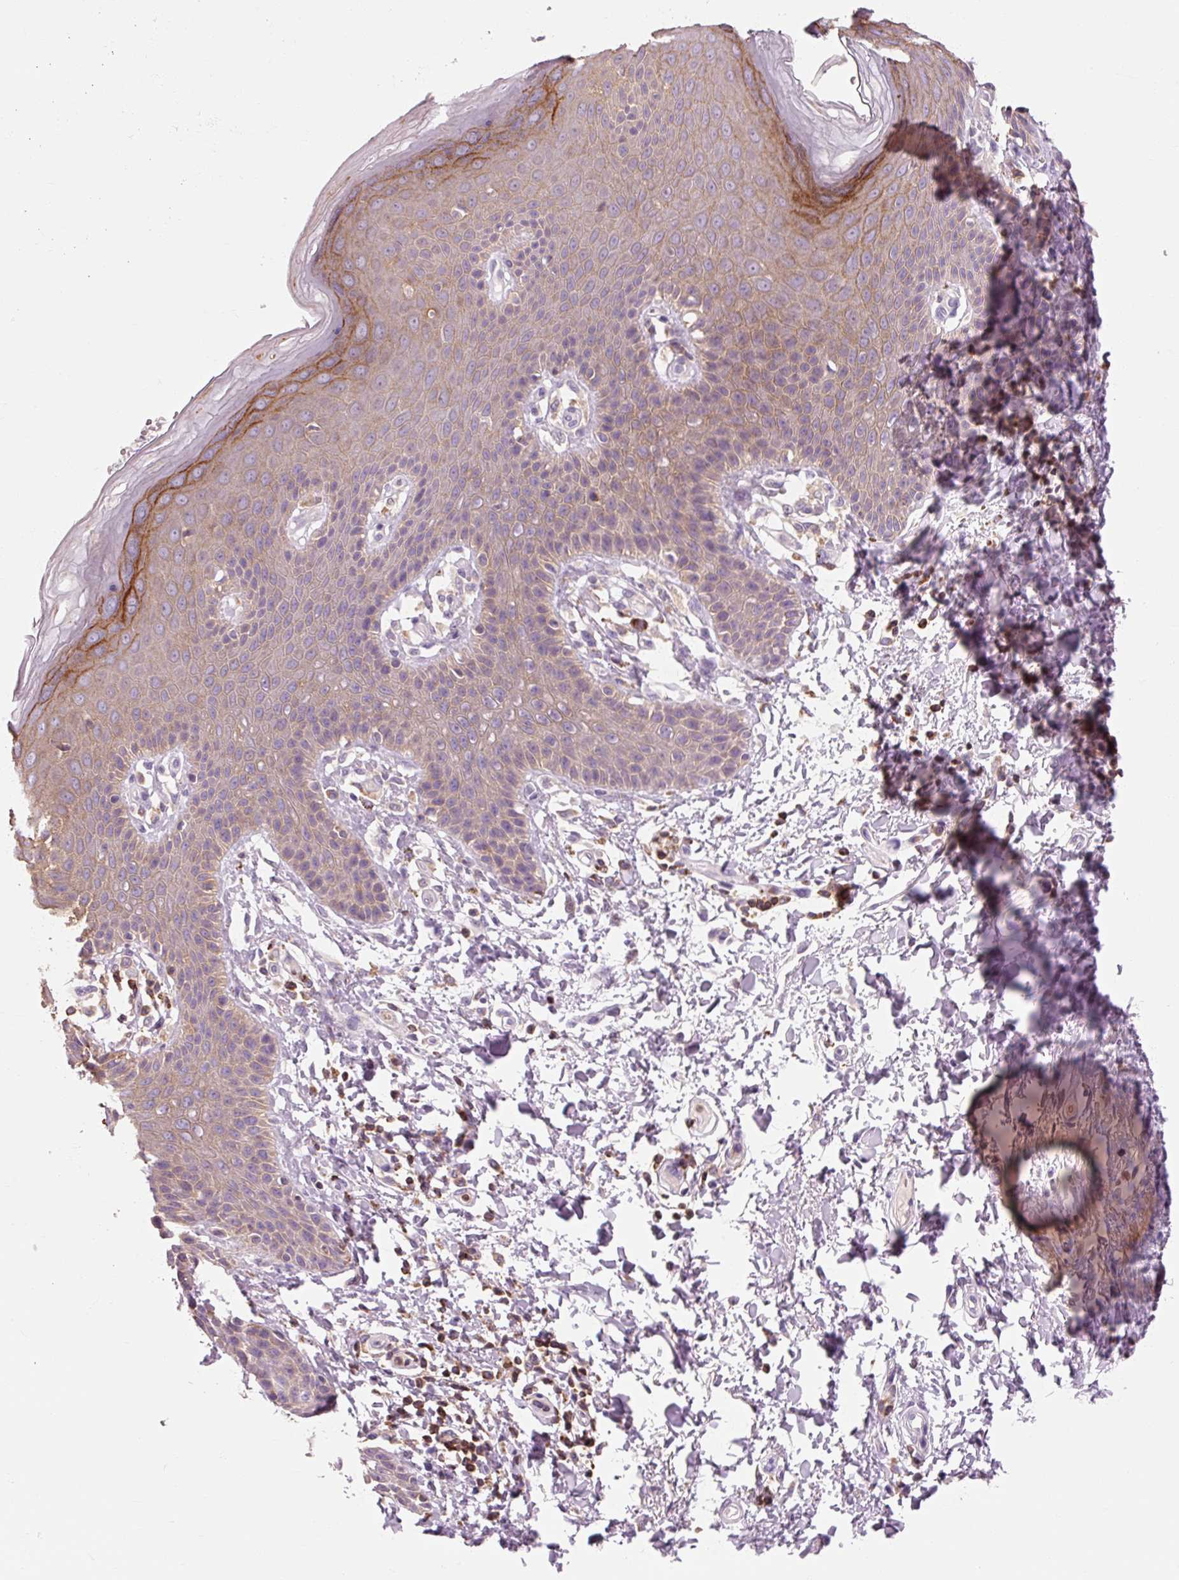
{"staining": {"intensity": "moderate", "quantity": "<25%", "location": "cytoplasmic/membranous"}, "tissue": "skin", "cell_type": "Epidermal cells", "image_type": "normal", "snomed": [{"axis": "morphology", "description": "Normal tissue, NOS"}, {"axis": "topography", "description": "Peripheral nerve tissue"}], "caption": "This is a photomicrograph of IHC staining of unremarkable skin, which shows moderate staining in the cytoplasmic/membranous of epidermal cells.", "gene": "OR8K1", "patient": {"sex": "male", "age": 51}}